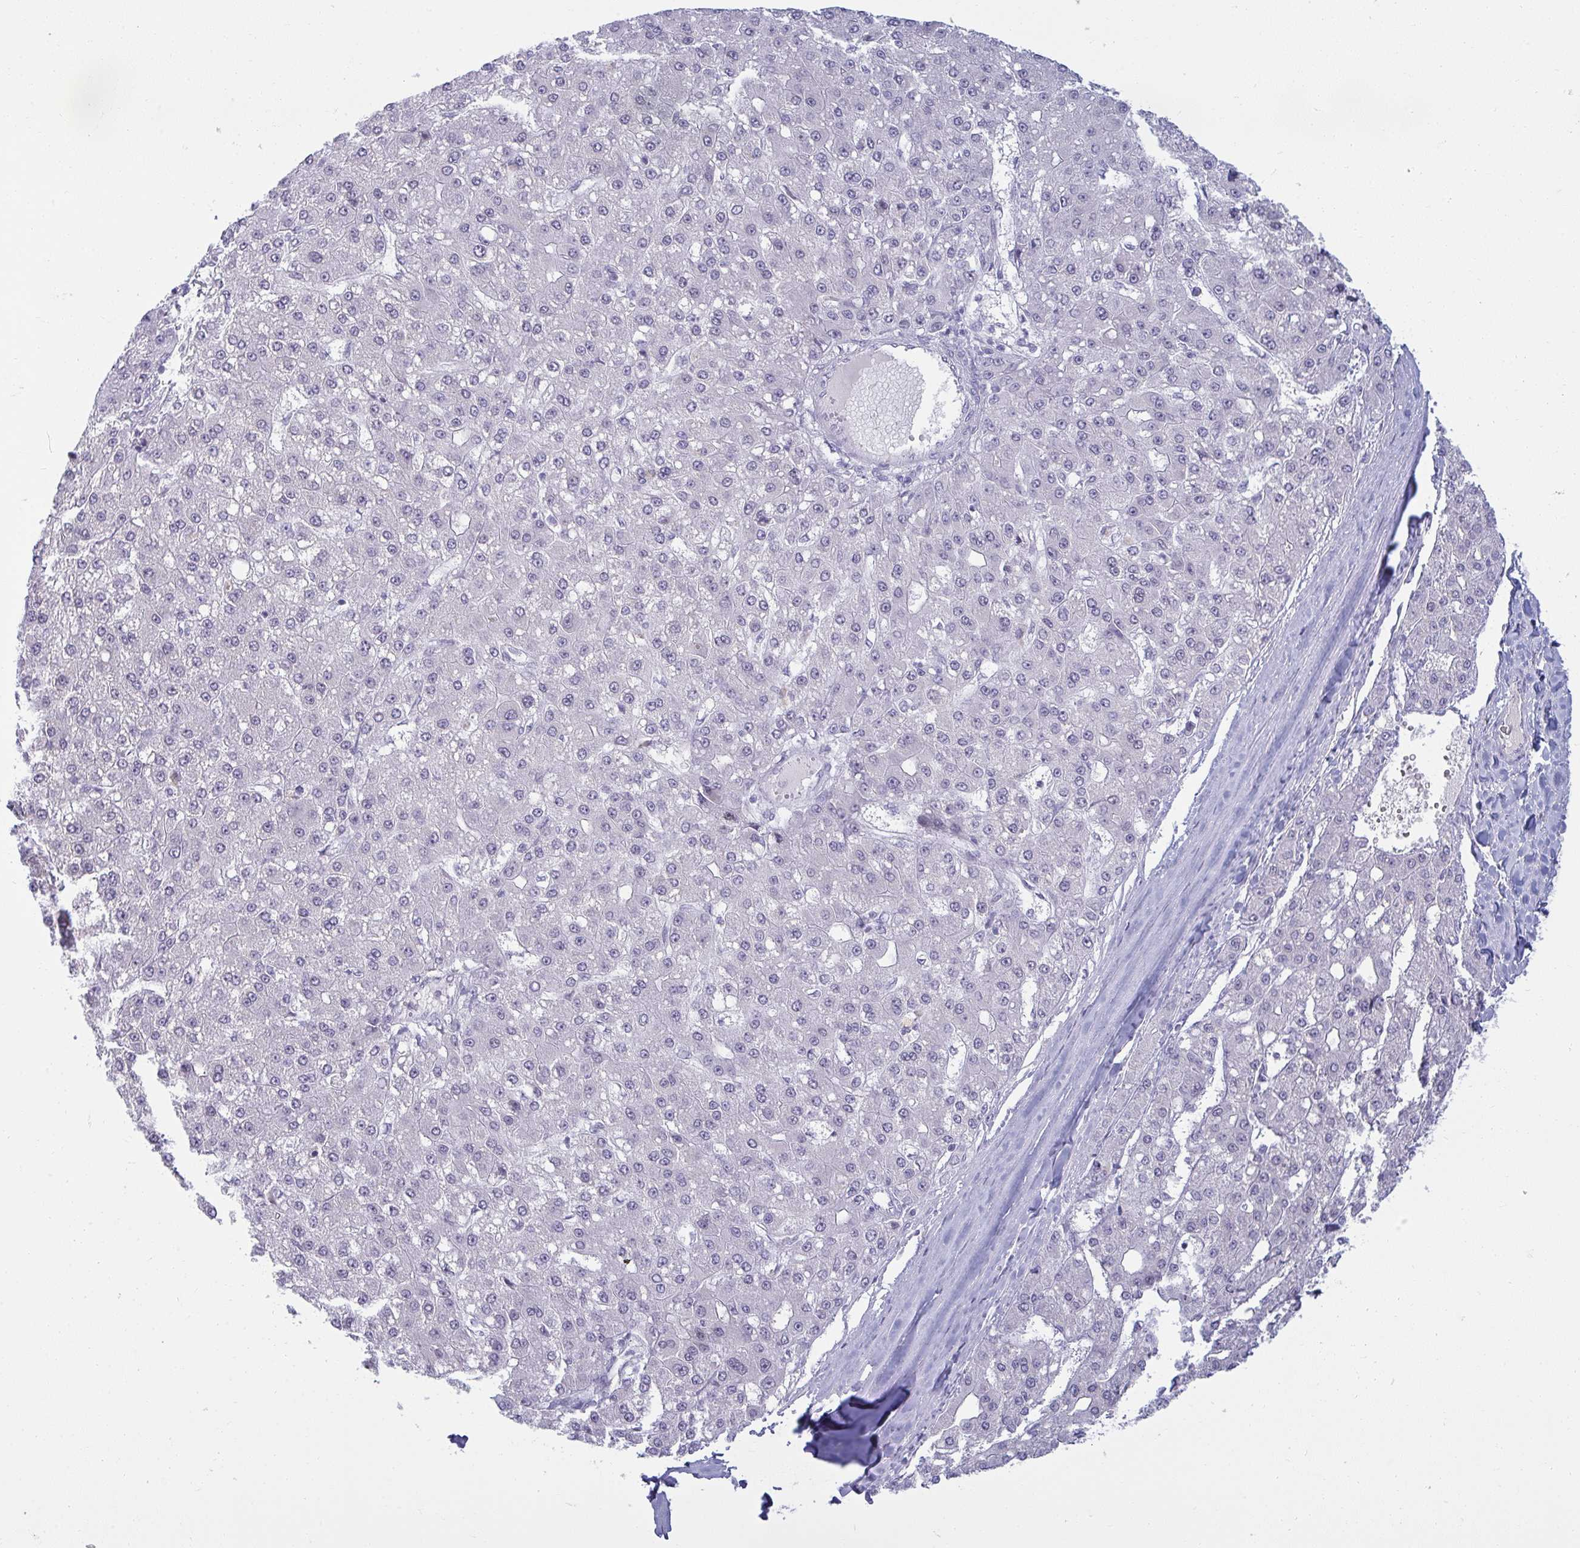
{"staining": {"intensity": "negative", "quantity": "none", "location": "none"}, "tissue": "liver cancer", "cell_type": "Tumor cells", "image_type": "cancer", "snomed": [{"axis": "morphology", "description": "Carcinoma, Hepatocellular, NOS"}, {"axis": "topography", "description": "Liver"}], "caption": "Photomicrograph shows no significant protein expression in tumor cells of liver hepatocellular carcinoma.", "gene": "RNASEH1", "patient": {"sex": "male", "age": 67}}